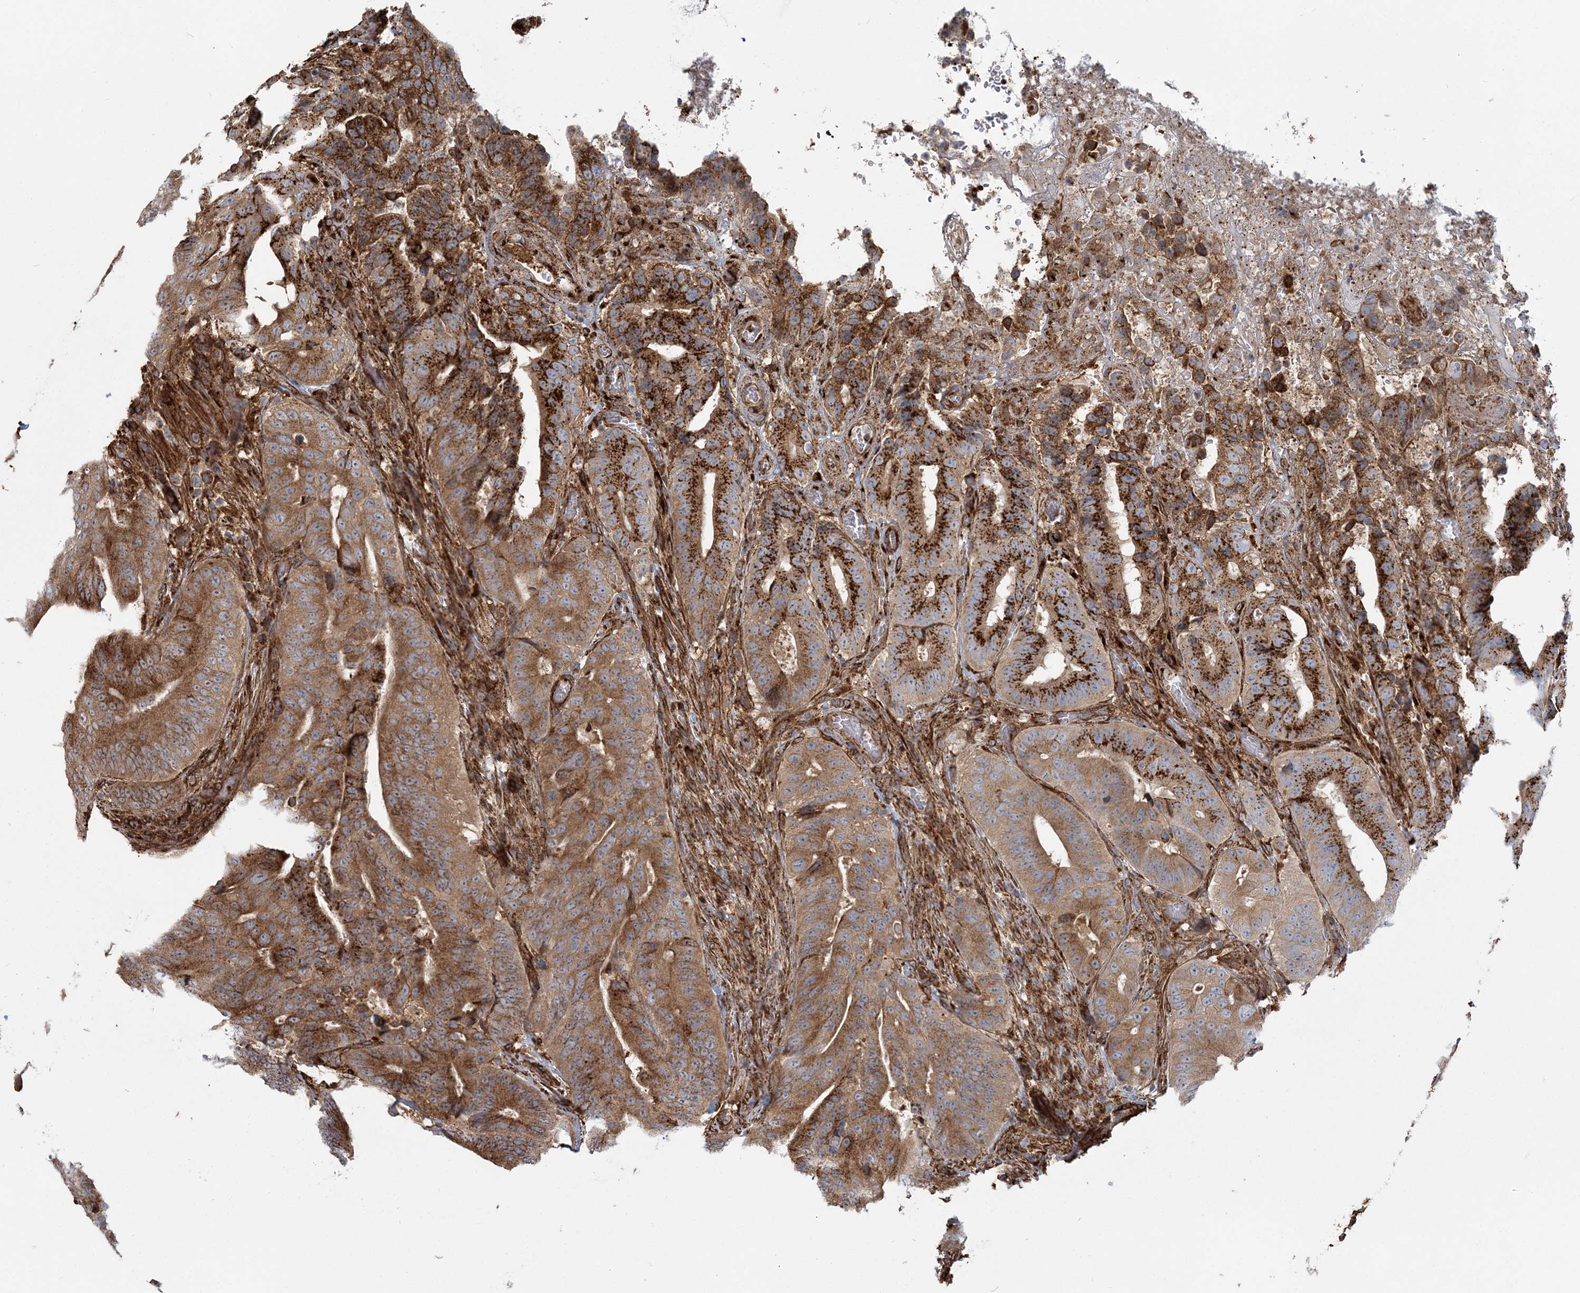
{"staining": {"intensity": "strong", "quantity": ">75%", "location": "cytoplasmic/membranous"}, "tissue": "colorectal cancer", "cell_type": "Tumor cells", "image_type": "cancer", "snomed": [{"axis": "morphology", "description": "Adenocarcinoma, NOS"}, {"axis": "topography", "description": "Colon"}], "caption": "Immunohistochemistry (DAB (3,3'-diaminobenzidine)) staining of human adenocarcinoma (colorectal) displays strong cytoplasmic/membranous protein staining in approximately >75% of tumor cells.", "gene": "TRAF3IP2", "patient": {"sex": "male", "age": 83}}